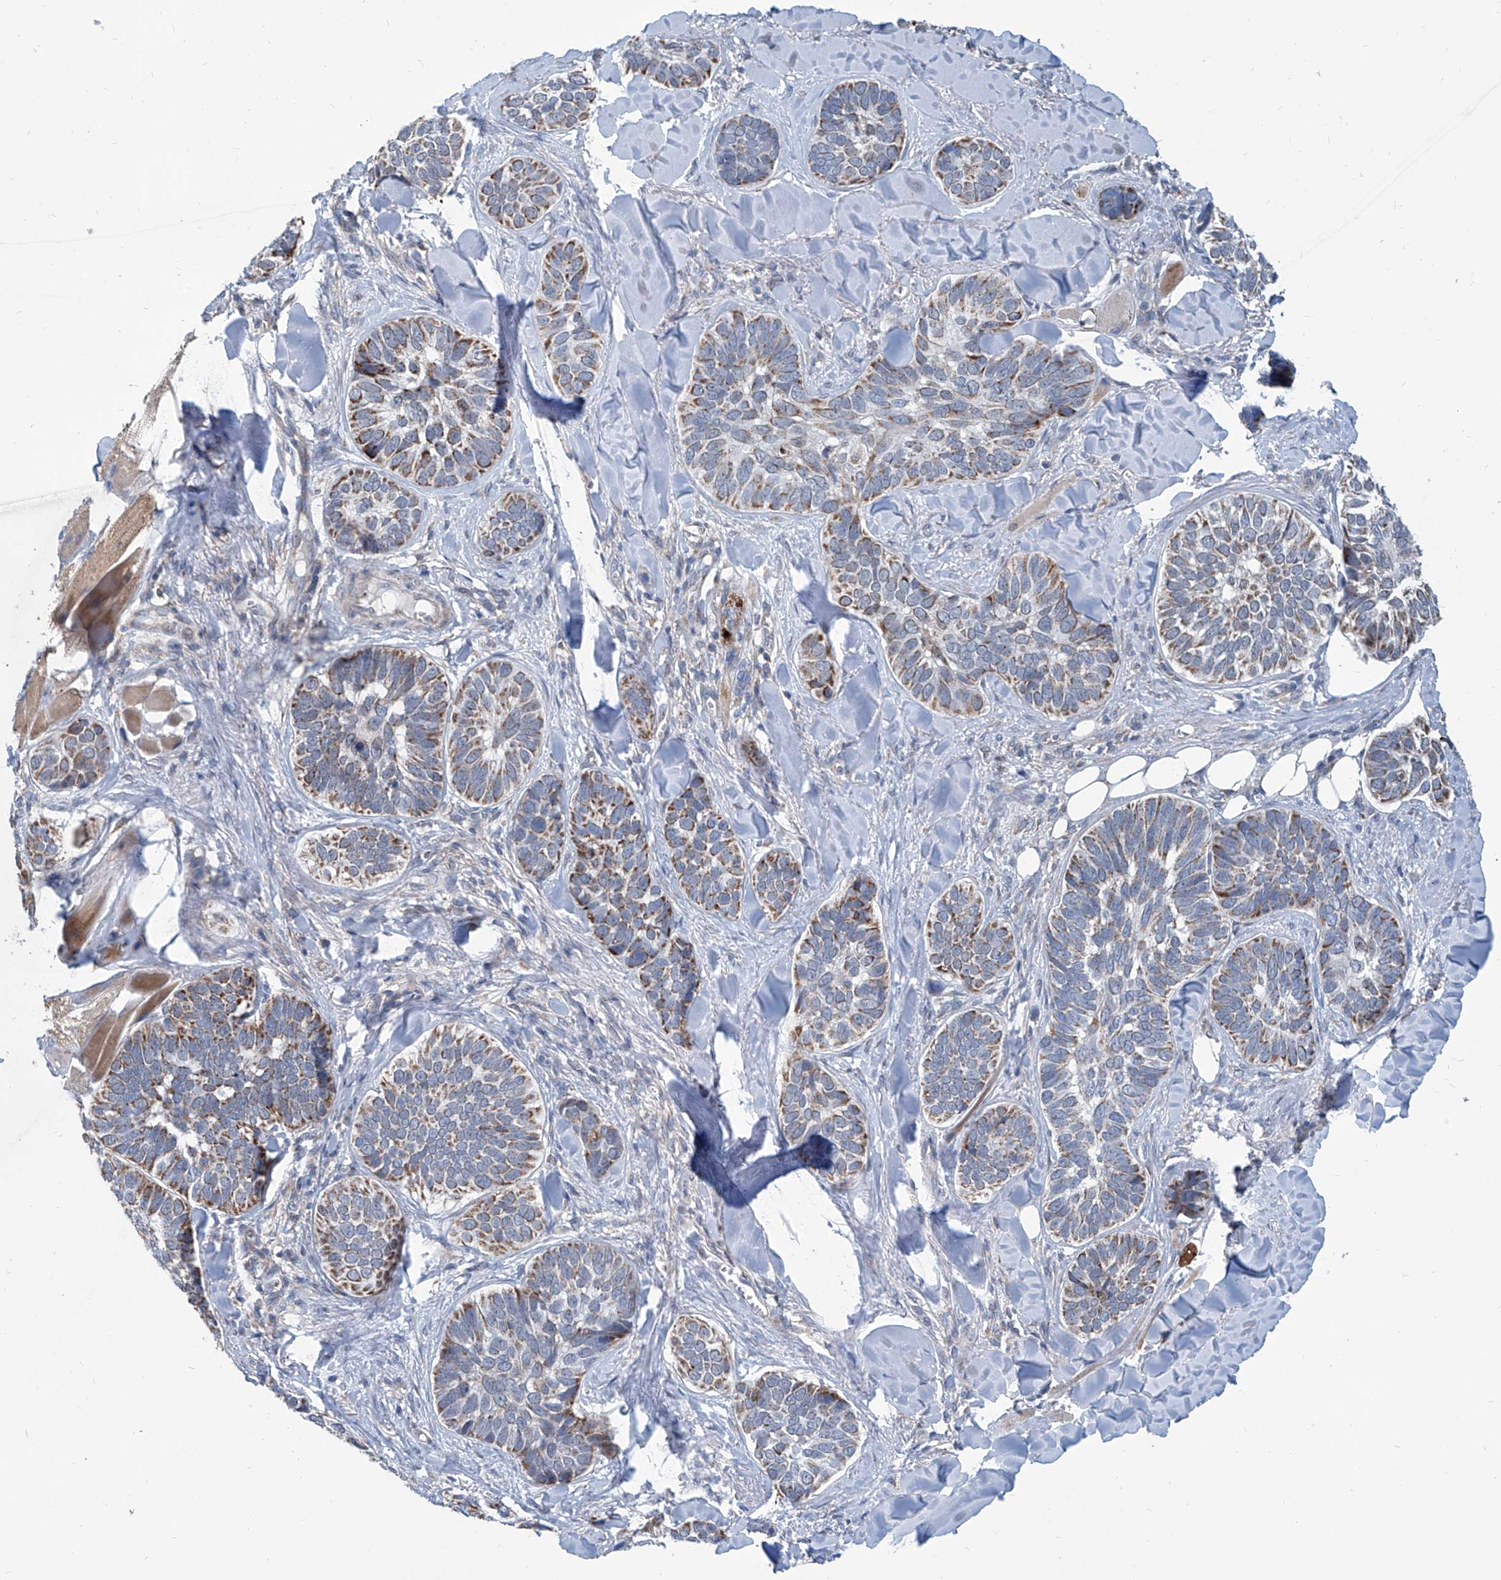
{"staining": {"intensity": "moderate", "quantity": ">75%", "location": "cytoplasmic/membranous"}, "tissue": "skin cancer", "cell_type": "Tumor cells", "image_type": "cancer", "snomed": [{"axis": "morphology", "description": "Basal cell carcinoma"}, {"axis": "topography", "description": "Skin"}], "caption": "Skin cancer (basal cell carcinoma) stained with a protein marker shows moderate staining in tumor cells.", "gene": "USP48", "patient": {"sex": "male", "age": 62}}